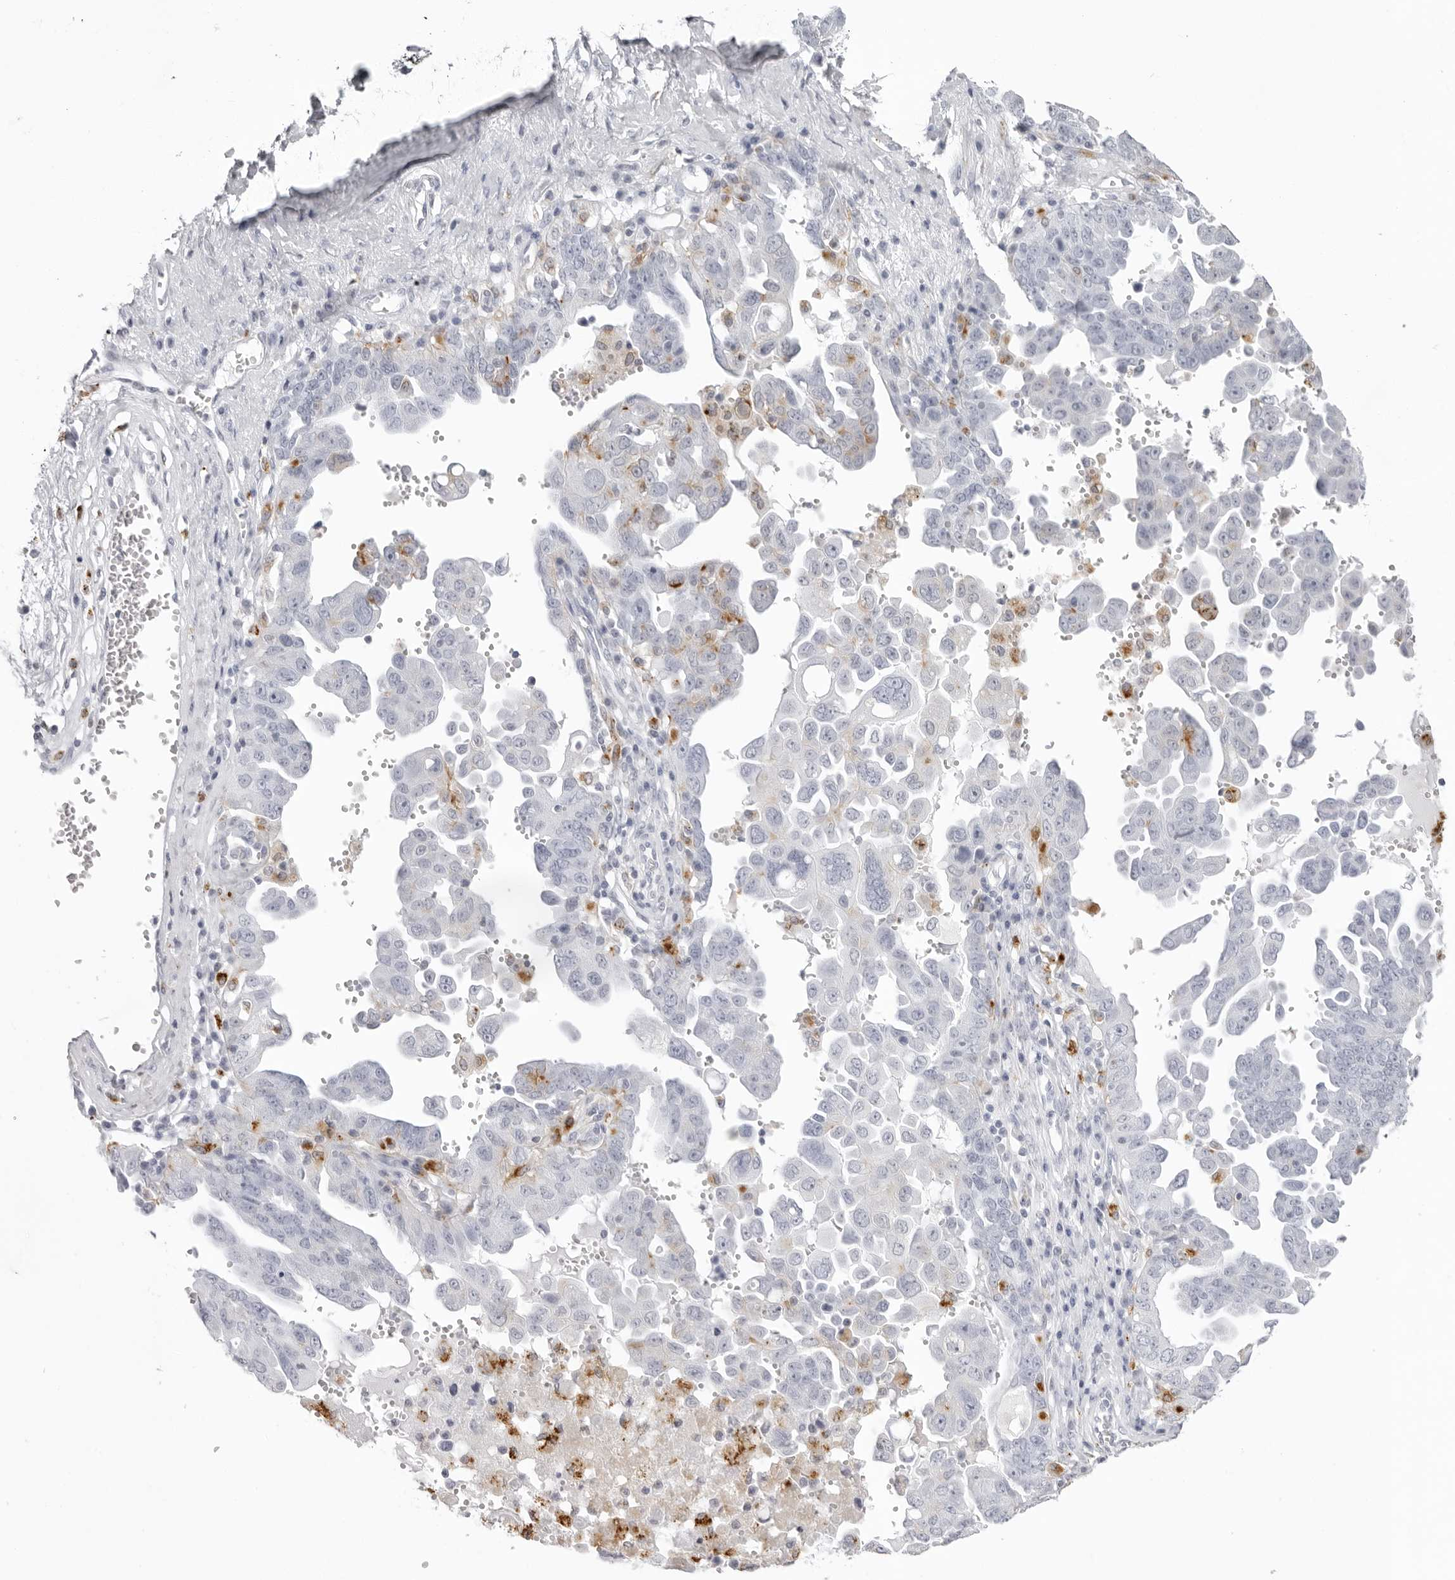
{"staining": {"intensity": "negative", "quantity": "none", "location": "none"}, "tissue": "ovarian cancer", "cell_type": "Tumor cells", "image_type": "cancer", "snomed": [{"axis": "morphology", "description": "Carcinoma, endometroid"}, {"axis": "topography", "description": "Ovary"}], "caption": "Tumor cells are negative for protein expression in human ovarian endometroid carcinoma.", "gene": "IL25", "patient": {"sex": "female", "age": 62}}